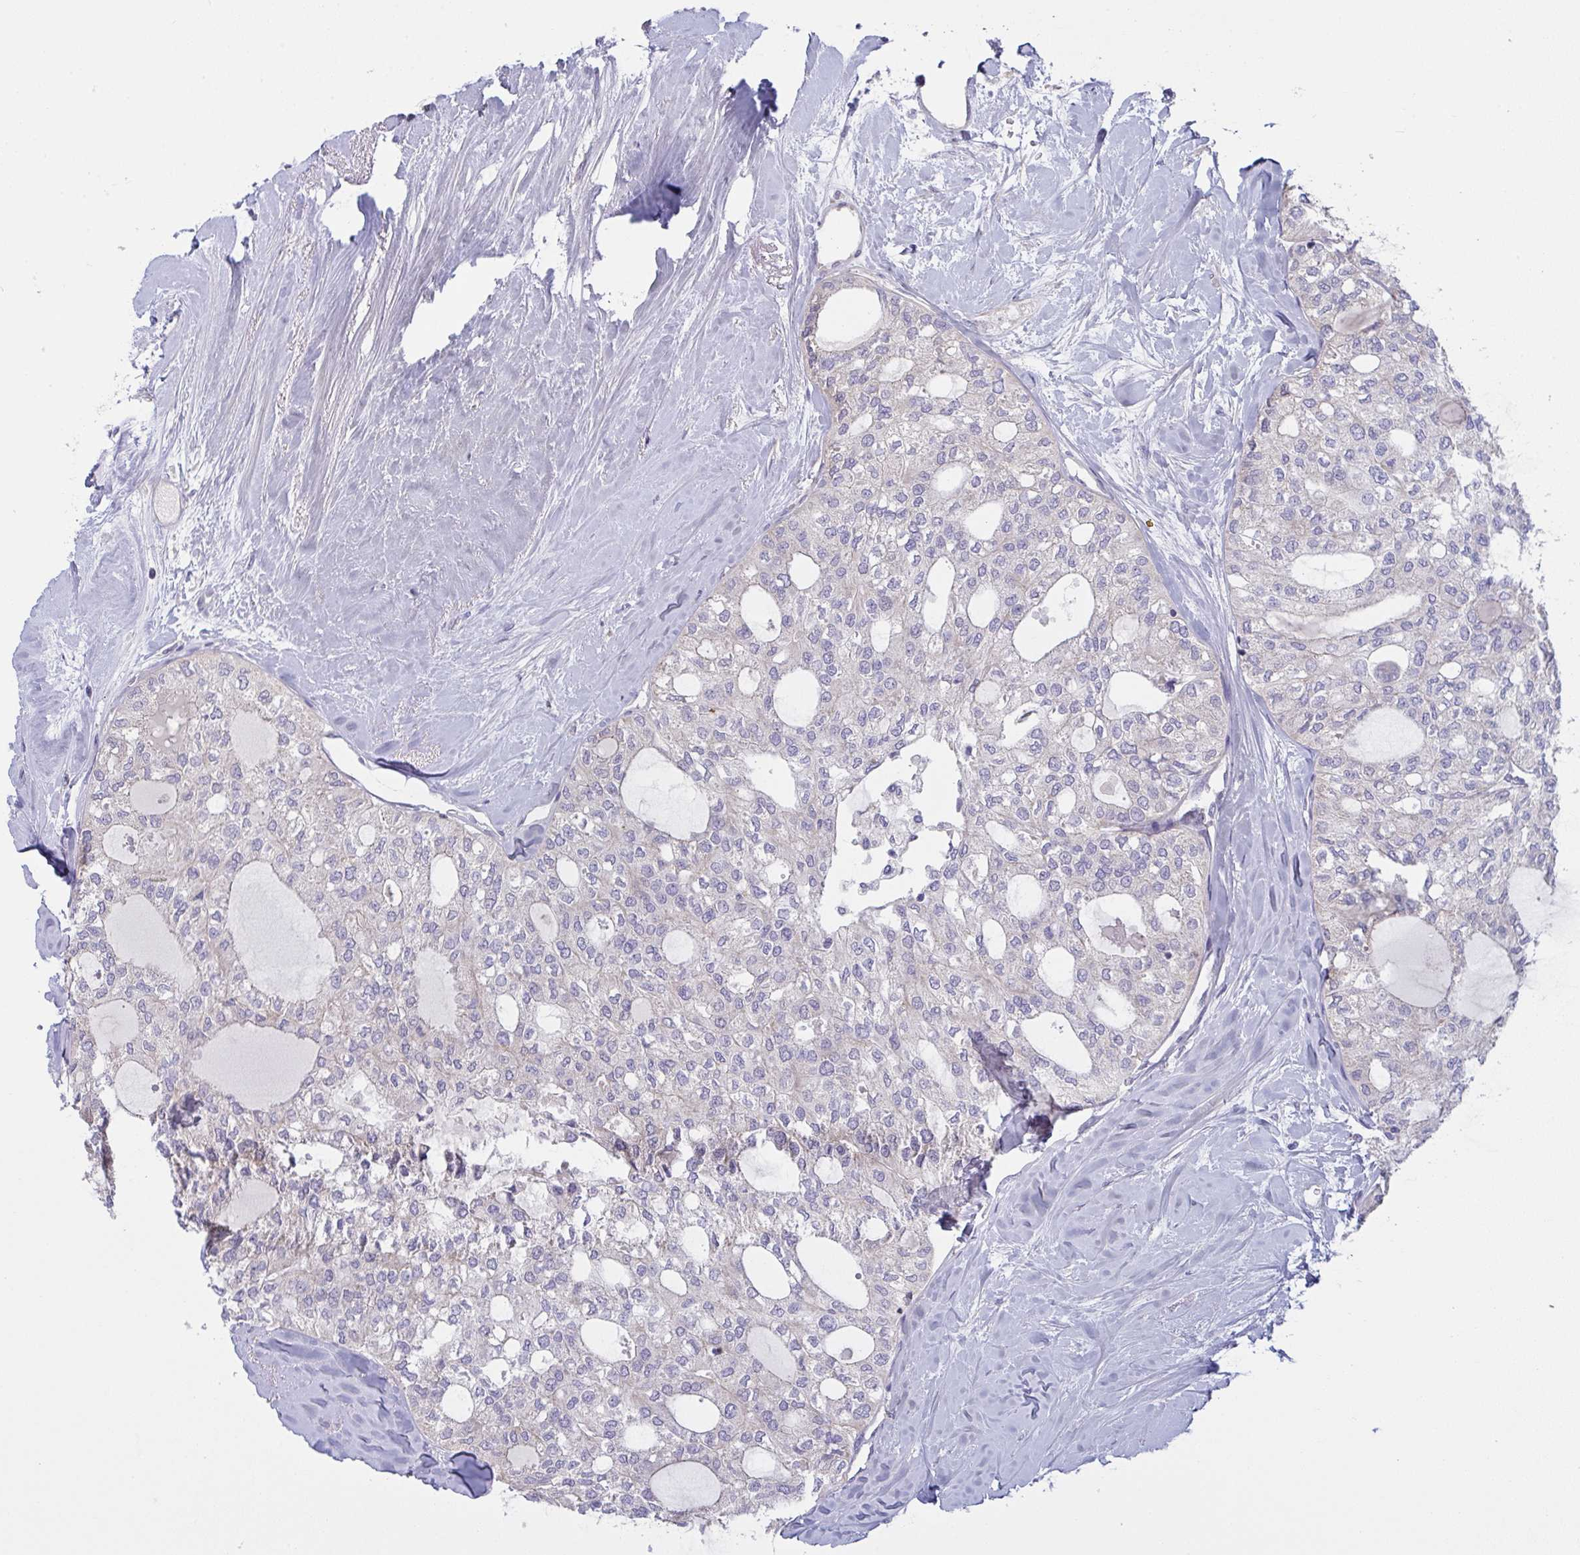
{"staining": {"intensity": "negative", "quantity": "none", "location": "none"}, "tissue": "thyroid cancer", "cell_type": "Tumor cells", "image_type": "cancer", "snomed": [{"axis": "morphology", "description": "Follicular adenoma carcinoma, NOS"}, {"axis": "topography", "description": "Thyroid gland"}], "caption": "Tumor cells show no significant staining in thyroid follicular adenoma carcinoma.", "gene": "MRPS2", "patient": {"sex": "male", "age": 75}}